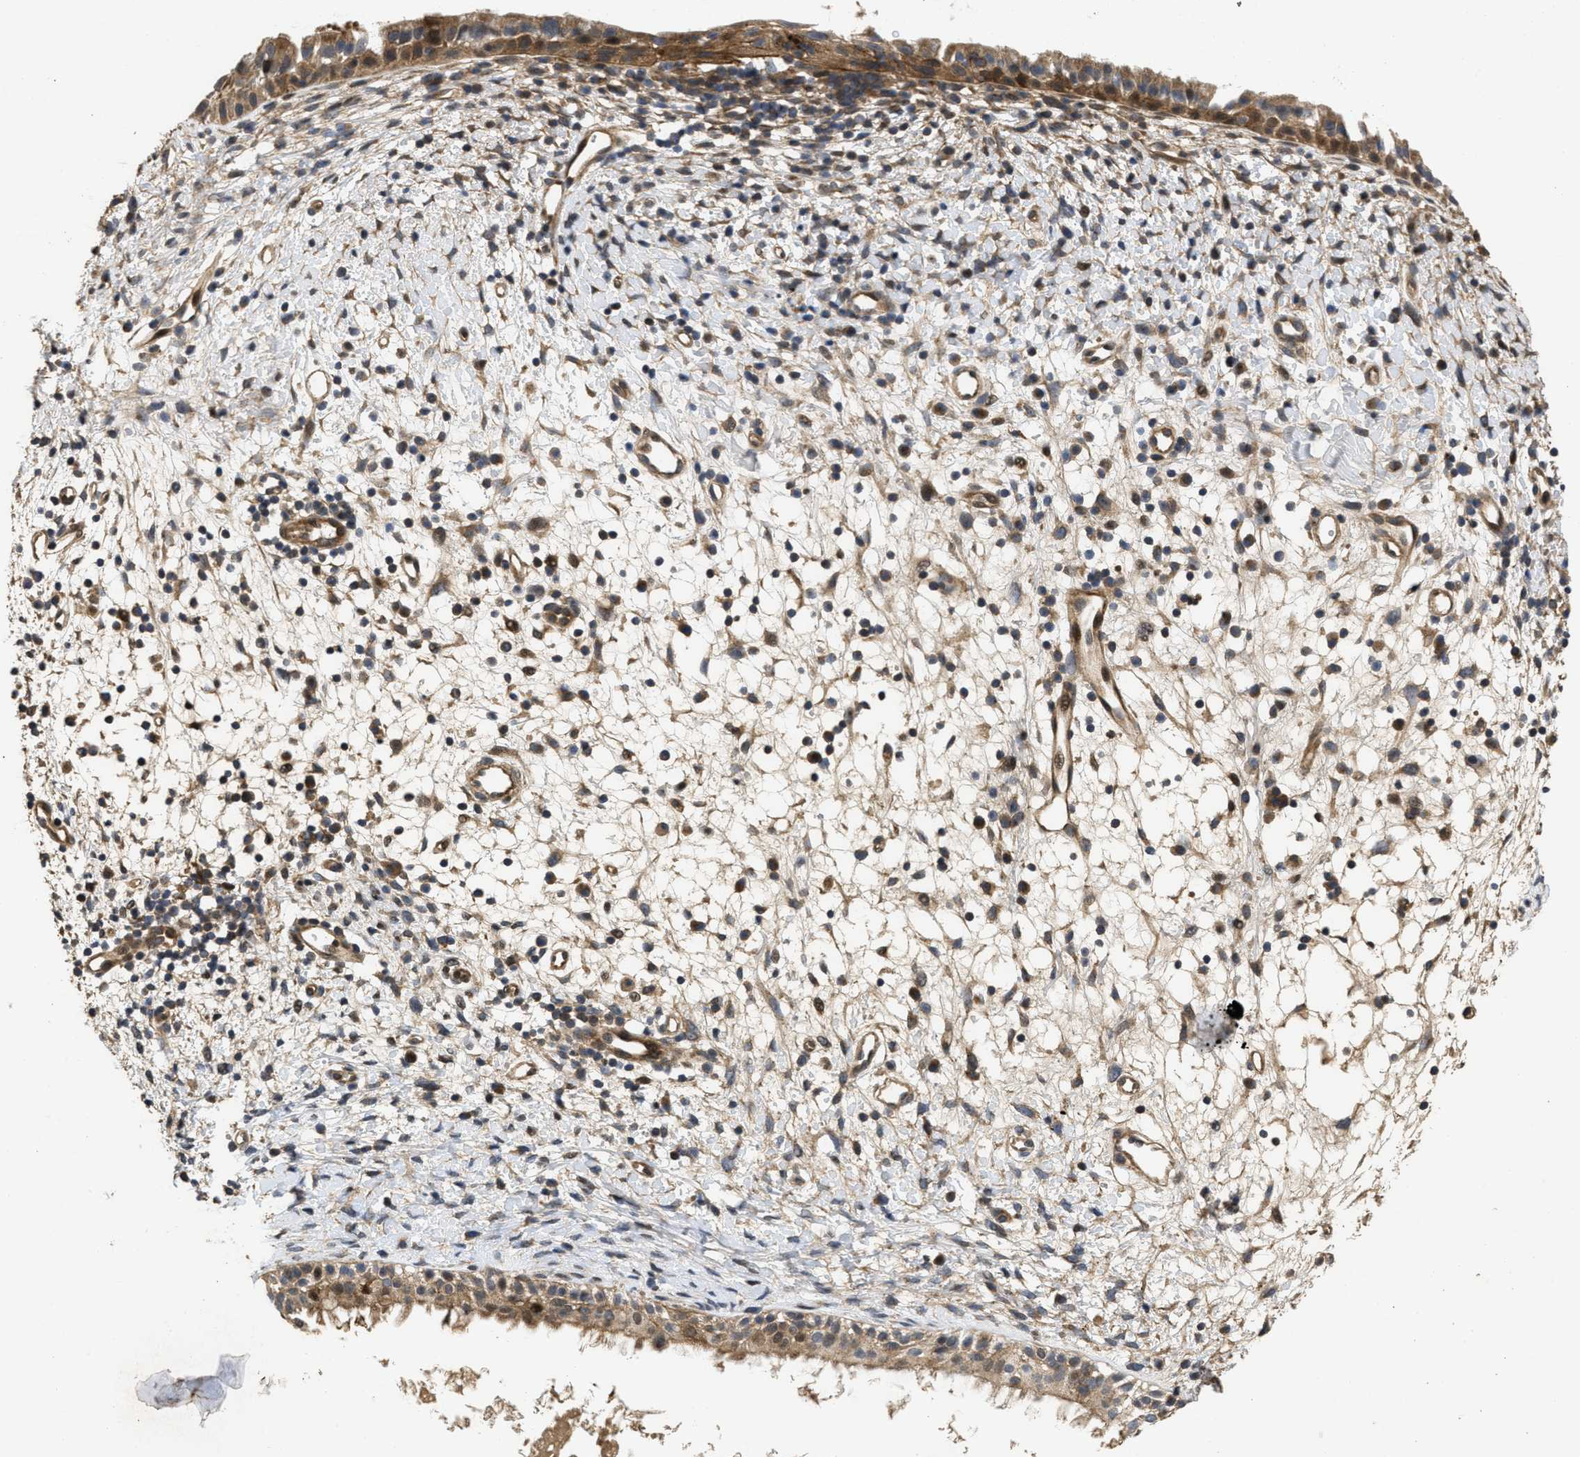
{"staining": {"intensity": "moderate", "quantity": ">75%", "location": "cytoplasmic/membranous,nuclear"}, "tissue": "nasopharynx", "cell_type": "Respiratory epithelial cells", "image_type": "normal", "snomed": [{"axis": "morphology", "description": "Normal tissue, NOS"}, {"axis": "topography", "description": "Nasopharynx"}], "caption": "Protein analysis of unremarkable nasopharynx shows moderate cytoplasmic/membranous,nuclear expression in approximately >75% of respiratory epithelial cells.", "gene": "CBR3", "patient": {"sex": "male", "age": 22}}